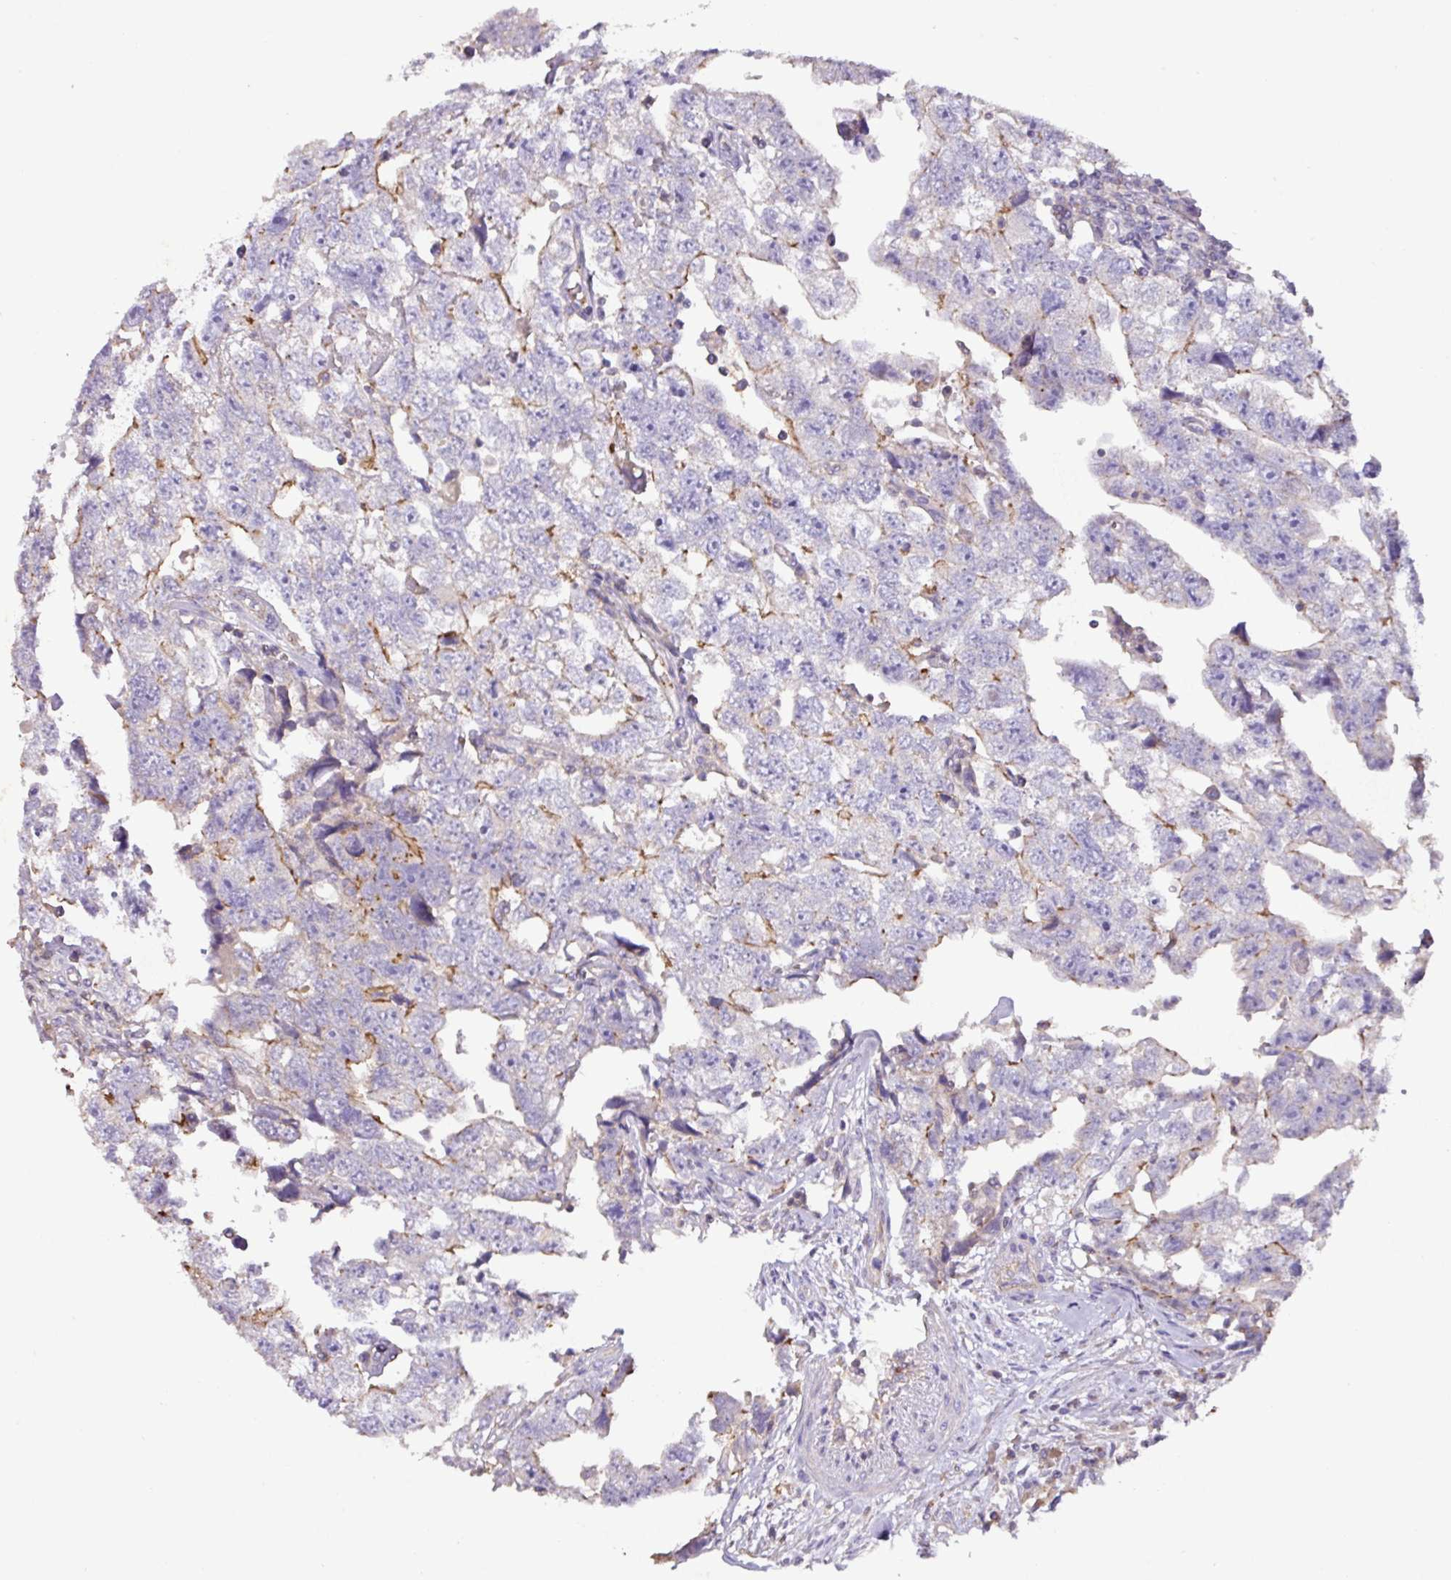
{"staining": {"intensity": "moderate", "quantity": "<25%", "location": "cytoplasmic/membranous"}, "tissue": "testis cancer", "cell_type": "Tumor cells", "image_type": "cancer", "snomed": [{"axis": "morphology", "description": "Carcinoma, Embryonal, NOS"}, {"axis": "topography", "description": "Testis"}], "caption": "Protein expression analysis of human testis cancer reveals moderate cytoplasmic/membranous staining in about <25% of tumor cells.", "gene": "AGR3", "patient": {"sex": "male", "age": 22}}